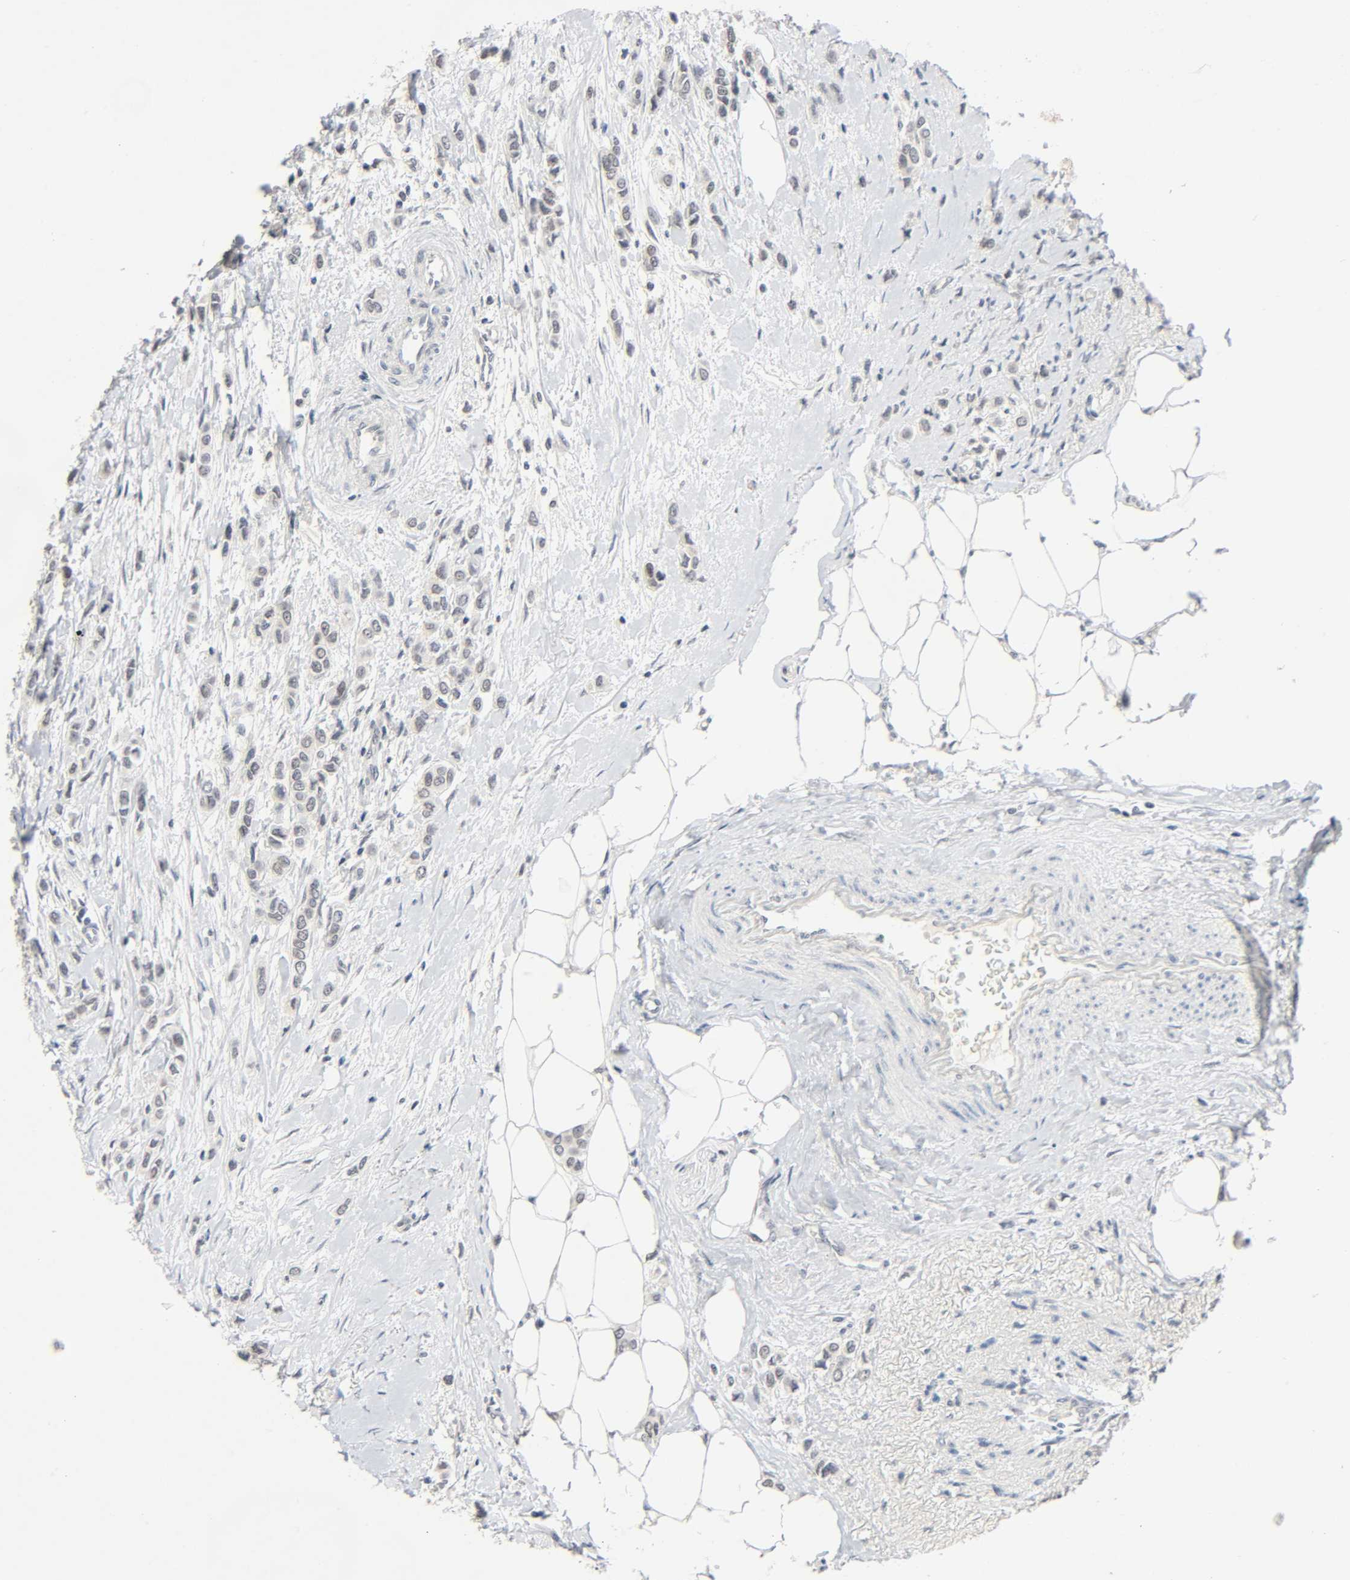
{"staining": {"intensity": "negative", "quantity": "none", "location": "none"}, "tissue": "breast cancer", "cell_type": "Tumor cells", "image_type": "cancer", "snomed": [{"axis": "morphology", "description": "Lobular carcinoma"}, {"axis": "topography", "description": "Breast"}], "caption": "Immunohistochemical staining of breast cancer (lobular carcinoma) displays no significant expression in tumor cells.", "gene": "MAPKAPK5", "patient": {"sex": "female", "age": 51}}